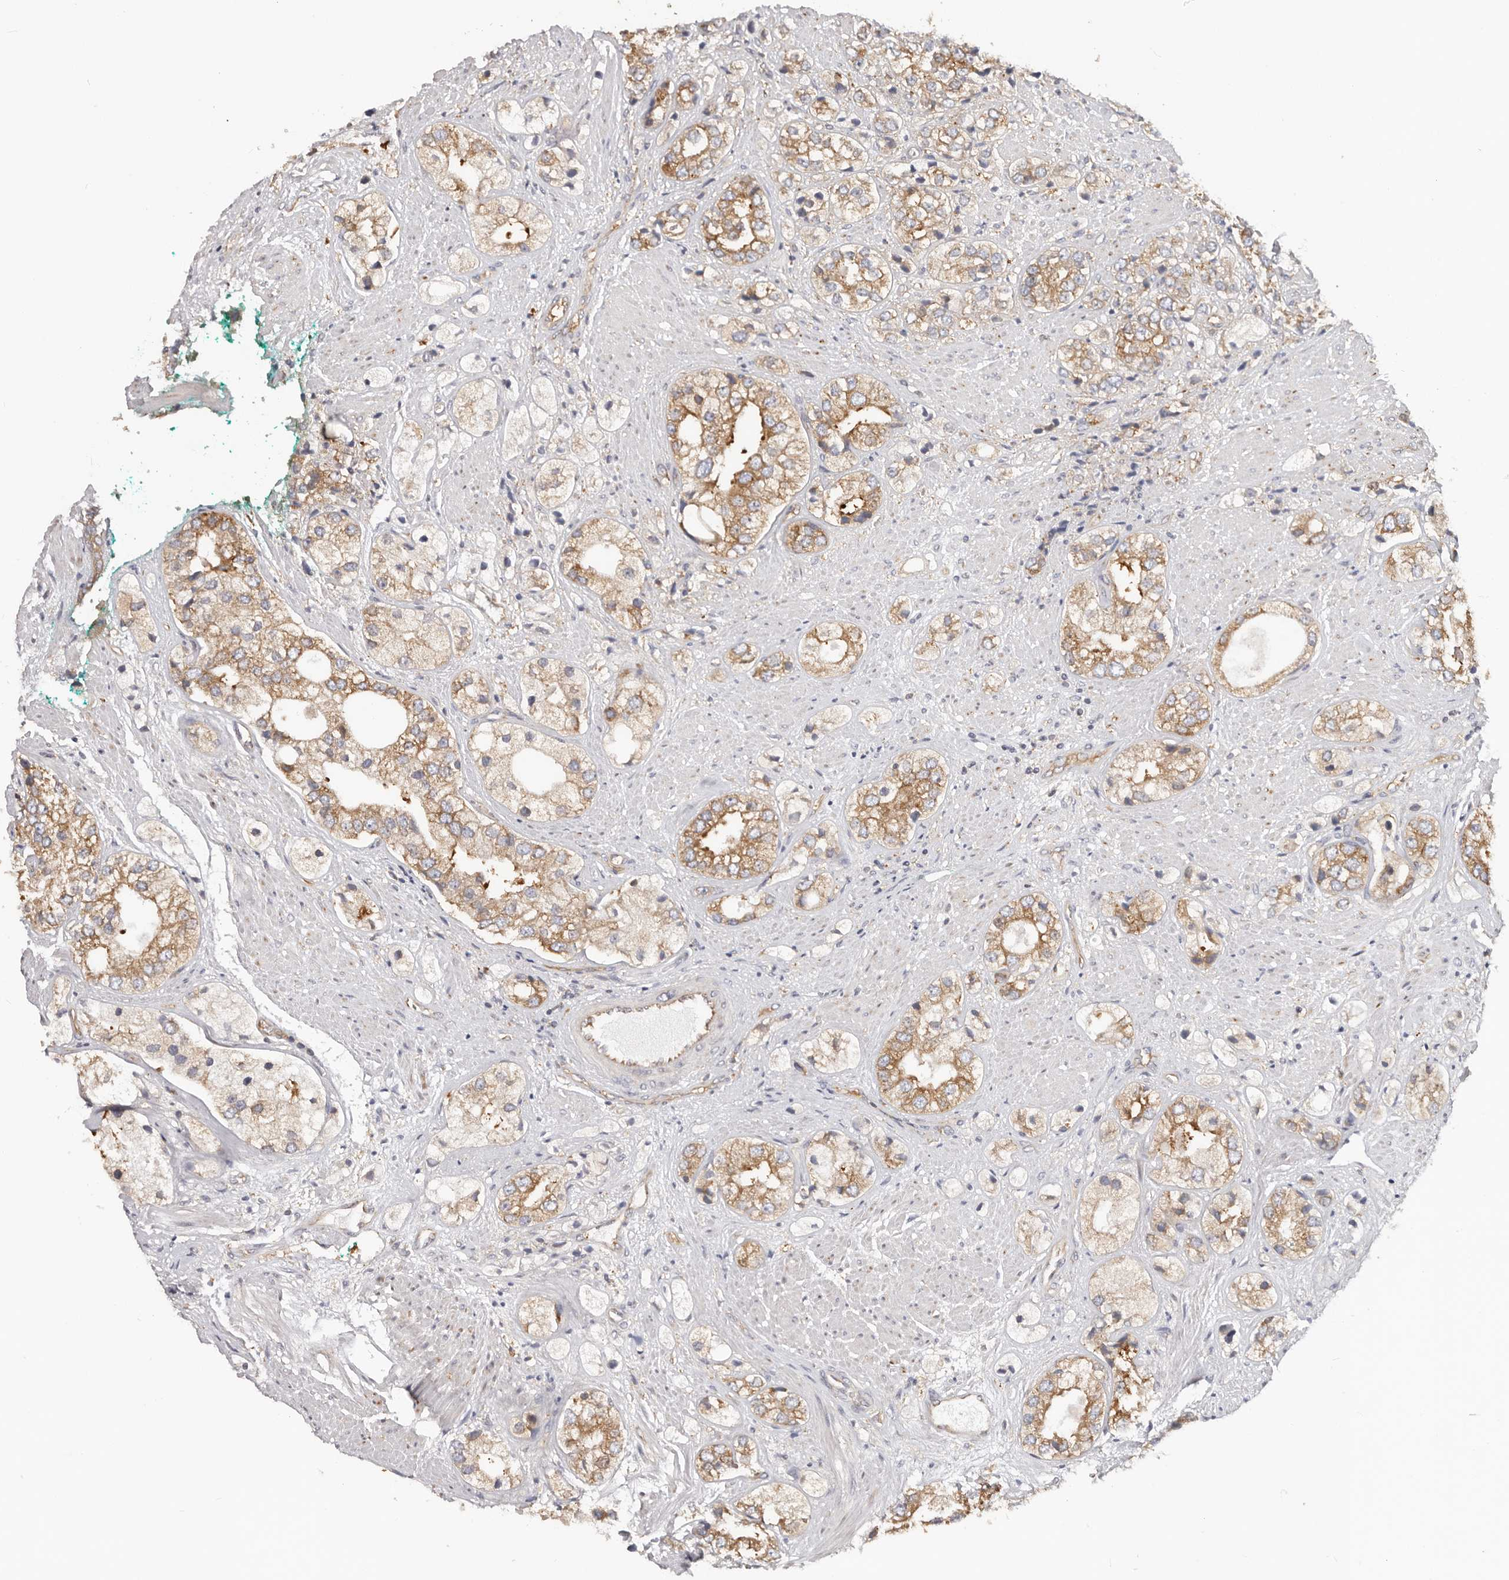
{"staining": {"intensity": "moderate", "quantity": ">75%", "location": "cytoplasmic/membranous"}, "tissue": "prostate cancer", "cell_type": "Tumor cells", "image_type": "cancer", "snomed": [{"axis": "morphology", "description": "Adenocarcinoma, High grade"}, {"axis": "topography", "description": "Prostate"}], "caption": "Immunohistochemistry (IHC) image of prostate cancer stained for a protein (brown), which exhibits medium levels of moderate cytoplasmic/membranous expression in approximately >75% of tumor cells.", "gene": "EPRS1", "patient": {"sex": "male", "age": 50}}